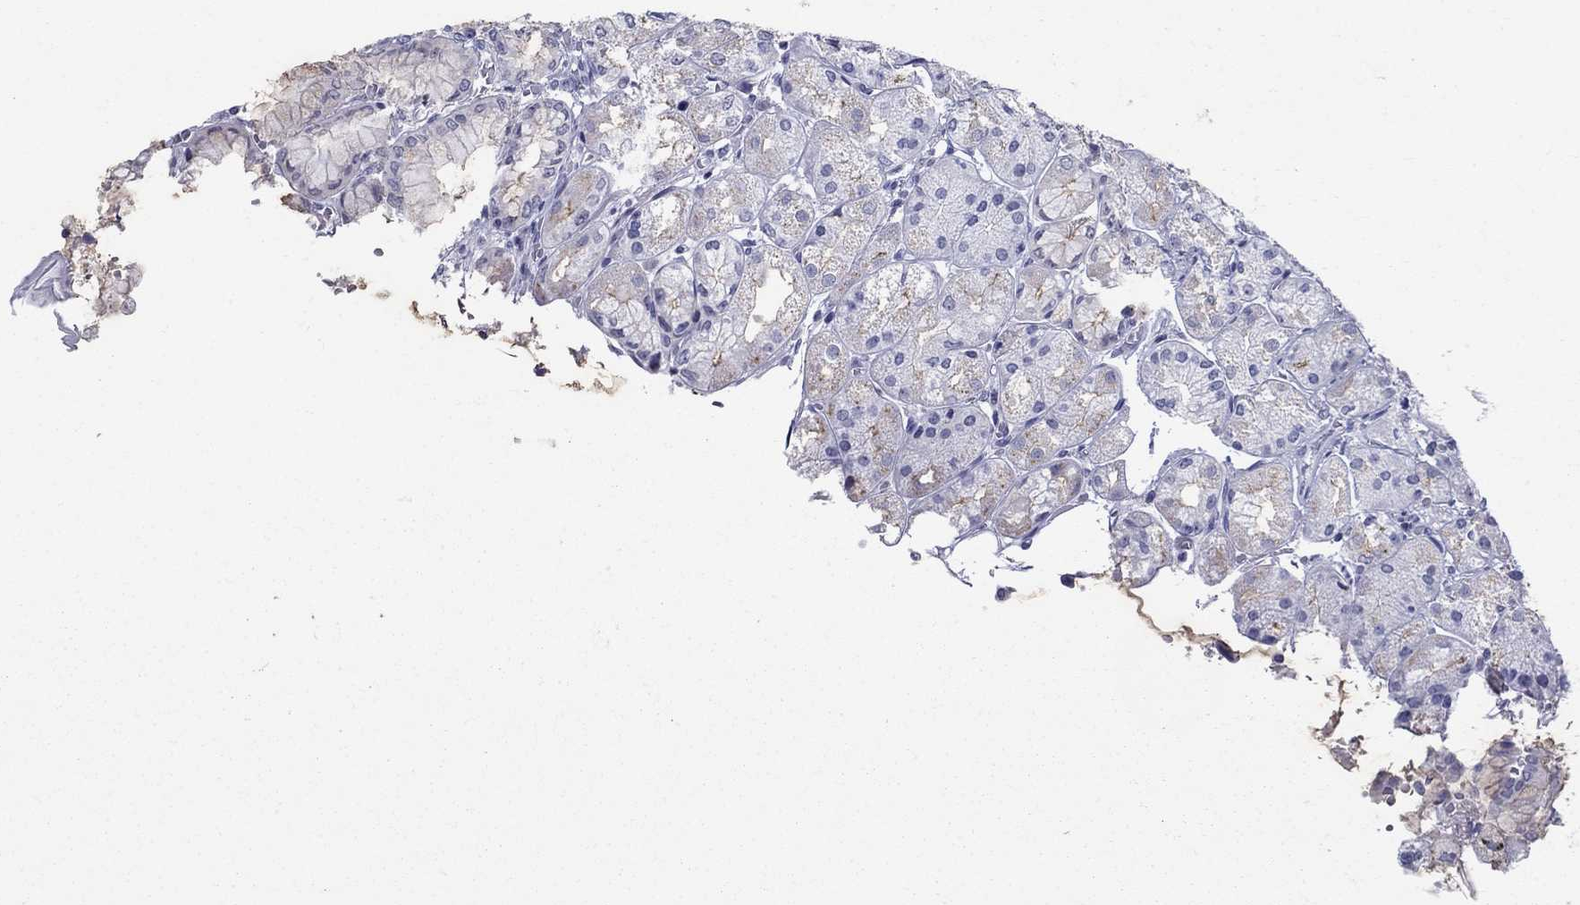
{"staining": {"intensity": "moderate", "quantity": "<25%", "location": "cytoplasmic/membranous"}, "tissue": "stomach", "cell_type": "Glandular cells", "image_type": "normal", "snomed": [{"axis": "morphology", "description": "Normal tissue, NOS"}, {"axis": "topography", "description": "Stomach, upper"}], "caption": "This image shows IHC staining of benign stomach, with low moderate cytoplasmic/membranous positivity in about <25% of glandular cells.", "gene": "C4orf19", "patient": {"sex": "male", "age": 72}}